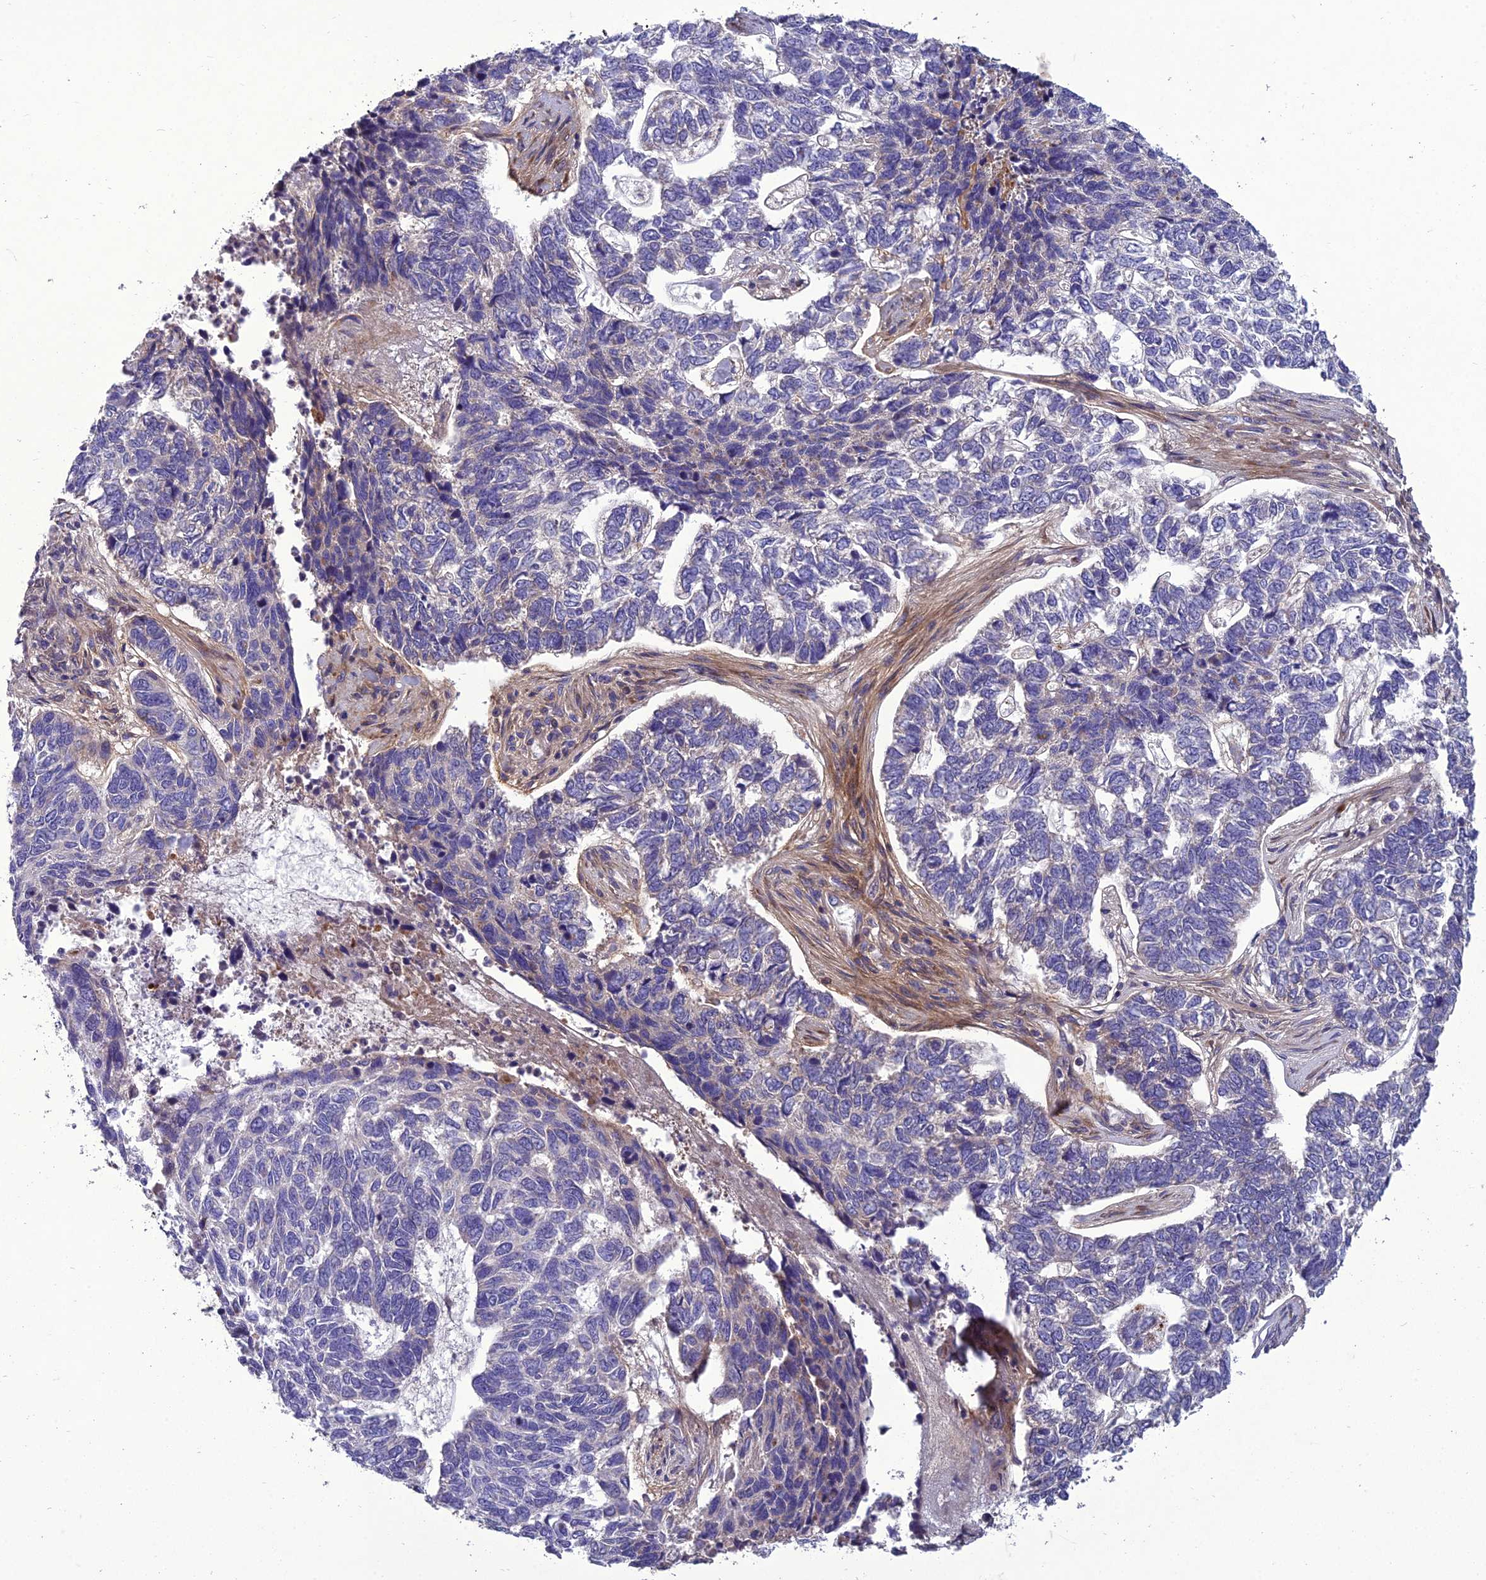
{"staining": {"intensity": "negative", "quantity": "none", "location": "none"}, "tissue": "skin cancer", "cell_type": "Tumor cells", "image_type": "cancer", "snomed": [{"axis": "morphology", "description": "Basal cell carcinoma"}, {"axis": "topography", "description": "Skin"}], "caption": "Tumor cells show no significant protein staining in skin cancer (basal cell carcinoma). Nuclei are stained in blue.", "gene": "ADIPOR2", "patient": {"sex": "female", "age": 65}}